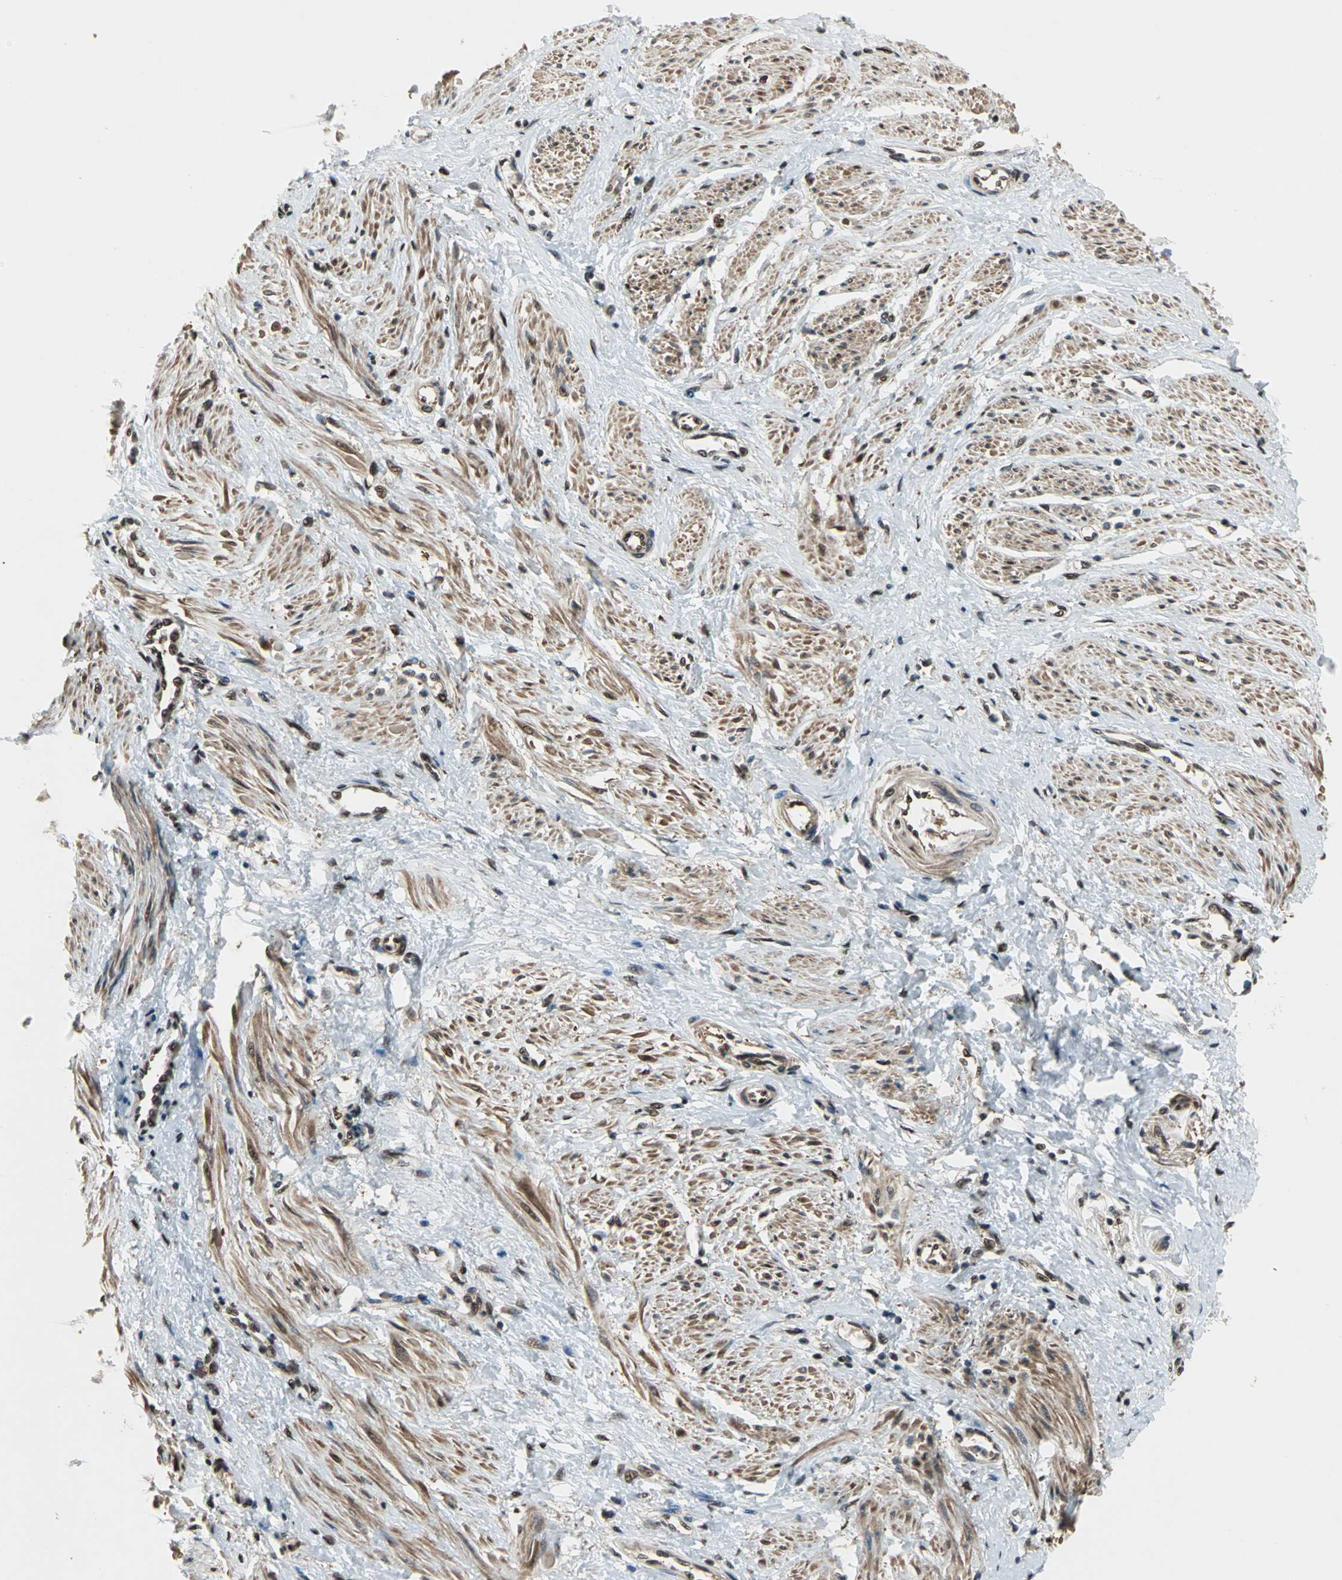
{"staining": {"intensity": "moderate", "quantity": ">75%", "location": "cytoplasmic/membranous,nuclear"}, "tissue": "smooth muscle", "cell_type": "Smooth muscle cells", "image_type": "normal", "snomed": [{"axis": "morphology", "description": "Normal tissue, NOS"}, {"axis": "topography", "description": "Smooth muscle"}, {"axis": "topography", "description": "Uterus"}], "caption": "Smooth muscle was stained to show a protein in brown. There is medium levels of moderate cytoplasmic/membranous,nuclear expression in about >75% of smooth muscle cells. (DAB IHC, brown staining for protein, blue staining for nuclei).", "gene": "COPS5", "patient": {"sex": "female", "age": 39}}